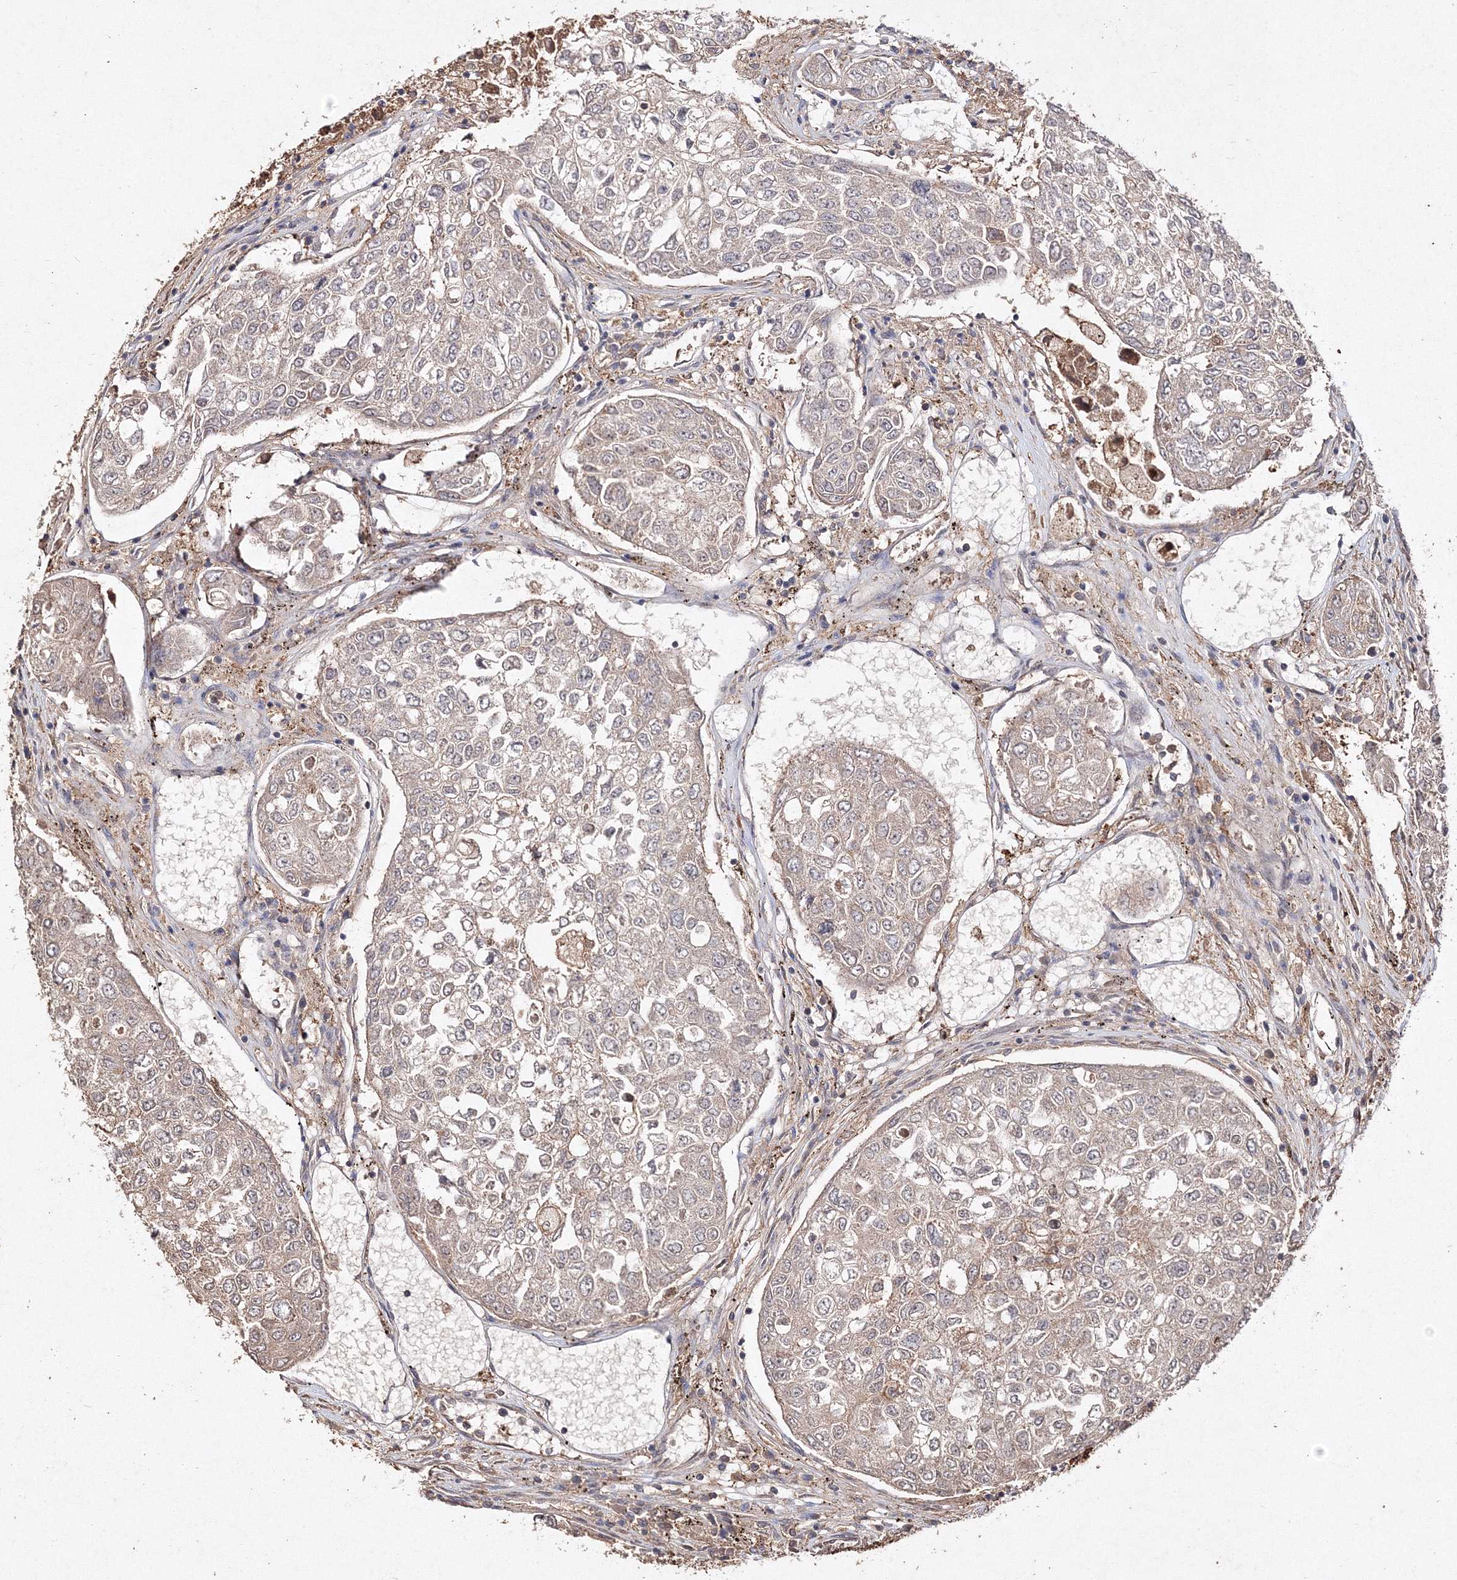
{"staining": {"intensity": "weak", "quantity": "<25%", "location": "cytoplasmic/membranous"}, "tissue": "urothelial cancer", "cell_type": "Tumor cells", "image_type": "cancer", "snomed": [{"axis": "morphology", "description": "Urothelial carcinoma, High grade"}, {"axis": "topography", "description": "Lymph node"}, {"axis": "topography", "description": "Urinary bladder"}], "caption": "DAB immunohistochemical staining of human urothelial carcinoma (high-grade) shows no significant staining in tumor cells.", "gene": "S100A11", "patient": {"sex": "male", "age": 51}}